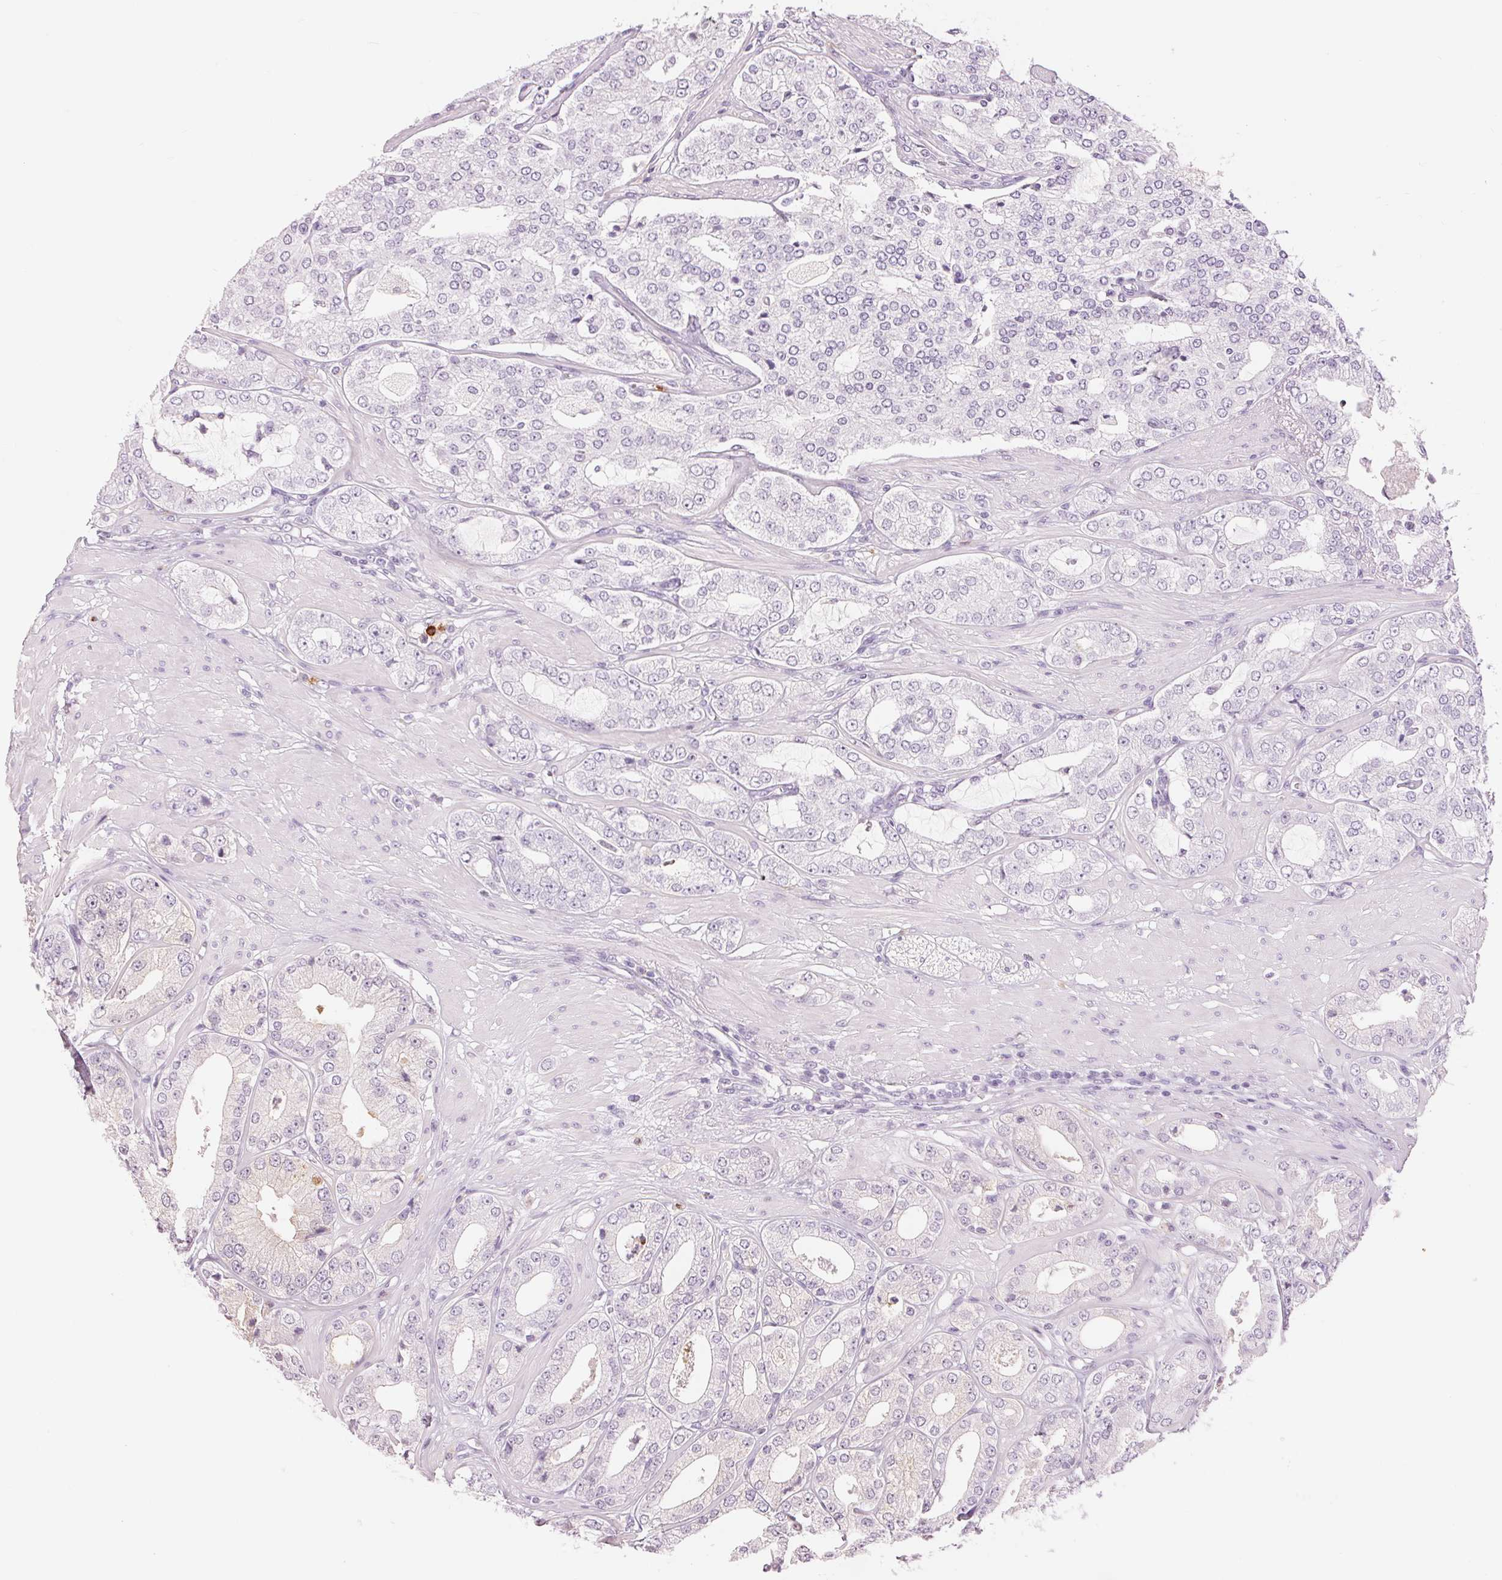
{"staining": {"intensity": "negative", "quantity": "none", "location": "none"}, "tissue": "prostate cancer", "cell_type": "Tumor cells", "image_type": "cancer", "snomed": [{"axis": "morphology", "description": "Adenocarcinoma, Low grade"}, {"axis": "topography", "description": "Prostate"}], "caption": "An immunohistochemistry photomicrograph of adenocarcinoma (low-grade) (prostate) is shown. There is no staining in tumor cells of adenocarcinoma (low-grade) (prostate).", "gene": "KLK7", "patient": {"sex": "male", "age": 60}}